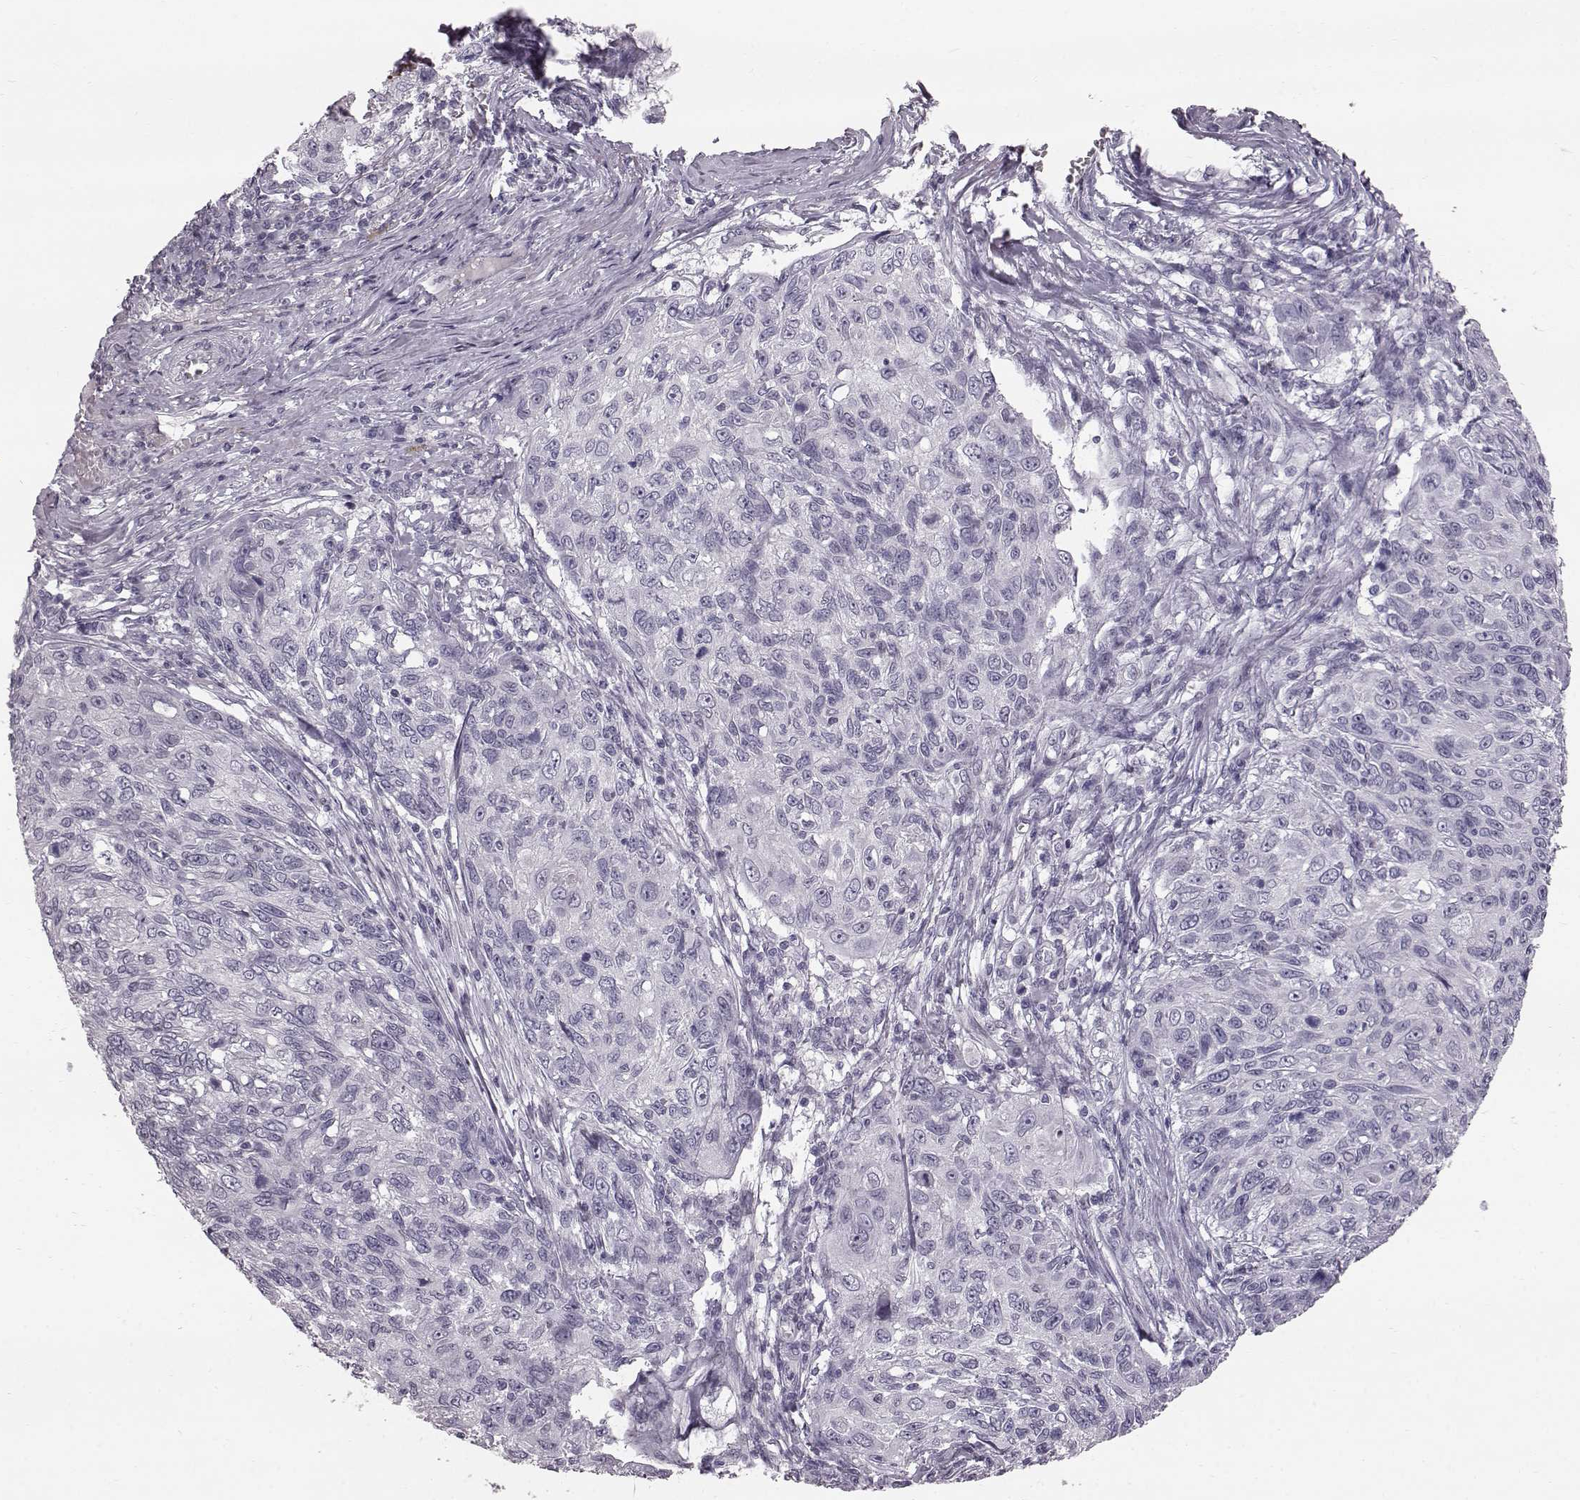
{"staining": {"intensity": "negative", "quantity": "none", "location": "none"}, "tissue": "skin cancer", "cell_type": "Tumor cells", "image_type": "cancer", "snomed": [{"axis": "morphology", "description": "Squamous cell carcinoma, NOS"}, {"axis": "topography", "description": "Skin"}], "caption": "This is a image of immunohistochemistry (IHC) staining of squamous cell carcinoma (skin), which shows no staining in tumor cells.", "gene": "TCHHL1", "patient": {"sex": "male", "age": 92}}